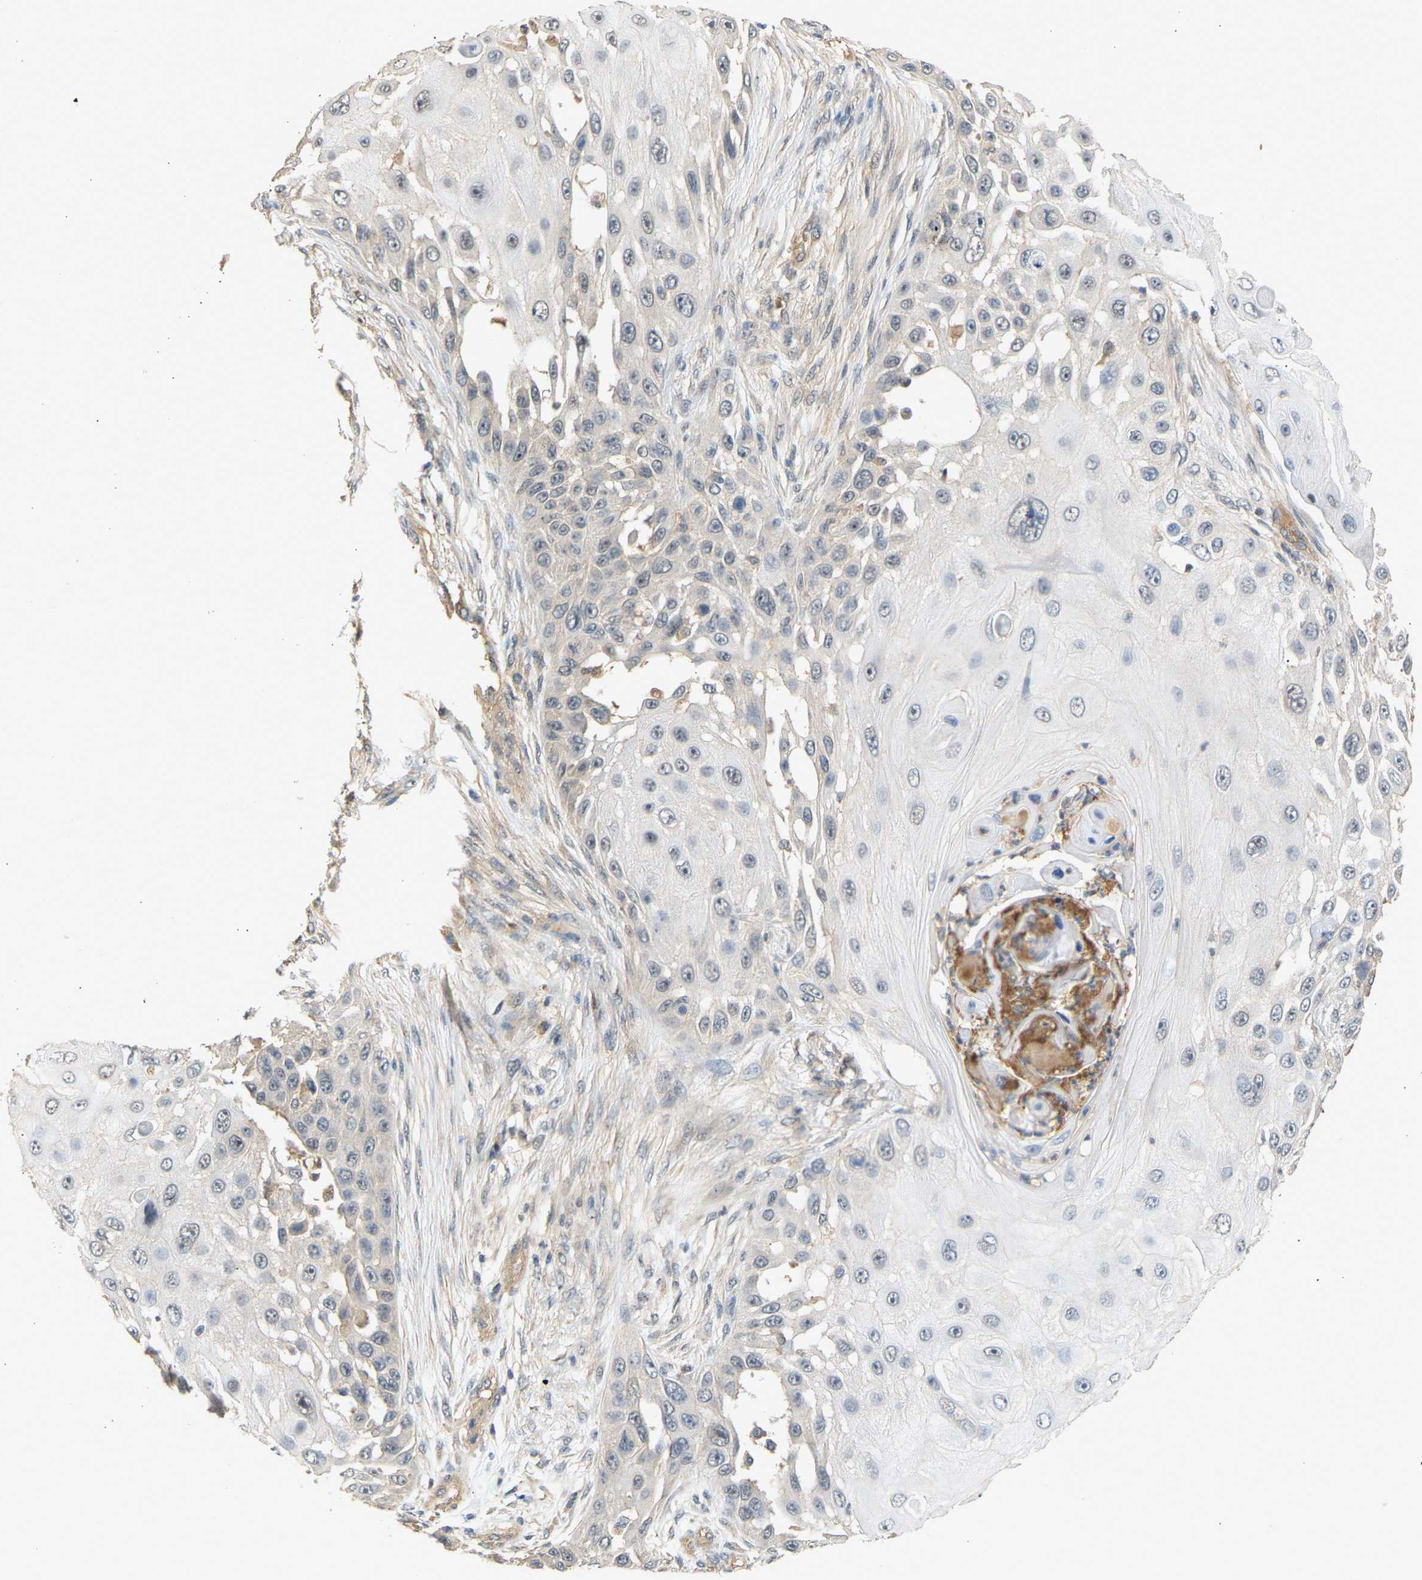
{"staining": {"intensity": "negative", "quantity": "none", "location": "none"}, "tissue": "skin cancer", "cell_type": "Tumor cells", "image_type": "cancer", "snomed": [{"axis": "morphology", "description": "Squamous cell carcinoma, NOS"}, {"axis": "topography", "description": "Skin"}], "caption": "Immunohistochemical staining of human skin cancer displays no significant staining in tumor cells.", "gene": "RGL1", "patient": {"sex": "female", "age": 44}}